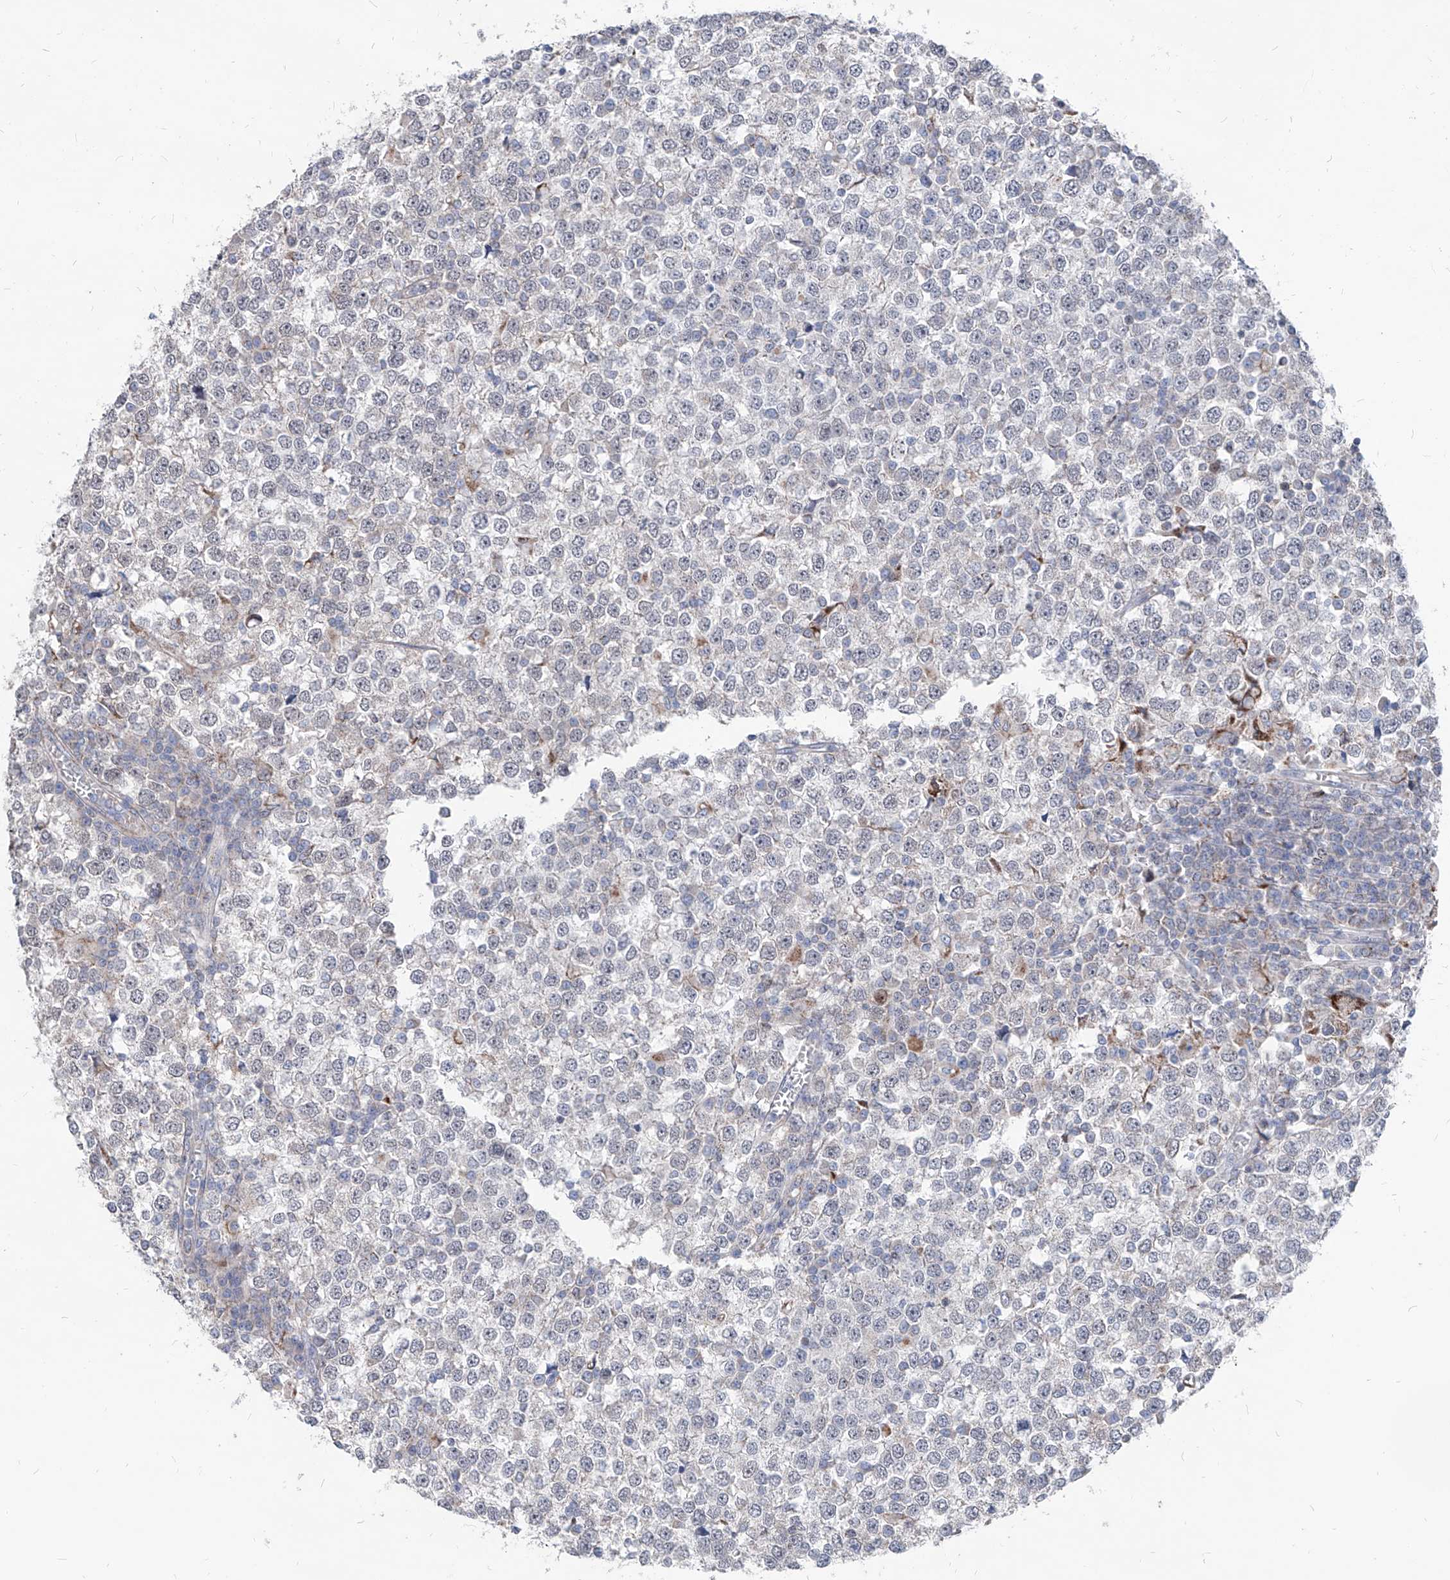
{"staining": {"intensity": "negative", "quantity": "none", "location": "none"}, "tissue": "testis cancer", "cell_type": "Tumor cells", "image_type": "cancer", "snomed": [{"axis": "morphology", "description": "Seminoma, NOS"}, {"axis": "topography", "description": "Testis"}], "caption": "This is a image of immunohistochemistry (IHC) staining of testis cancer (seminoma), which shows no staining in tumor cells. The staining was performed using DAB to visualize the protein expression in brown, while the nuclei were stained in blue with hematoxylin (Magnification: 20x).", "gene": "AGPS", "patient": {"sex": "male", "age": 65}}